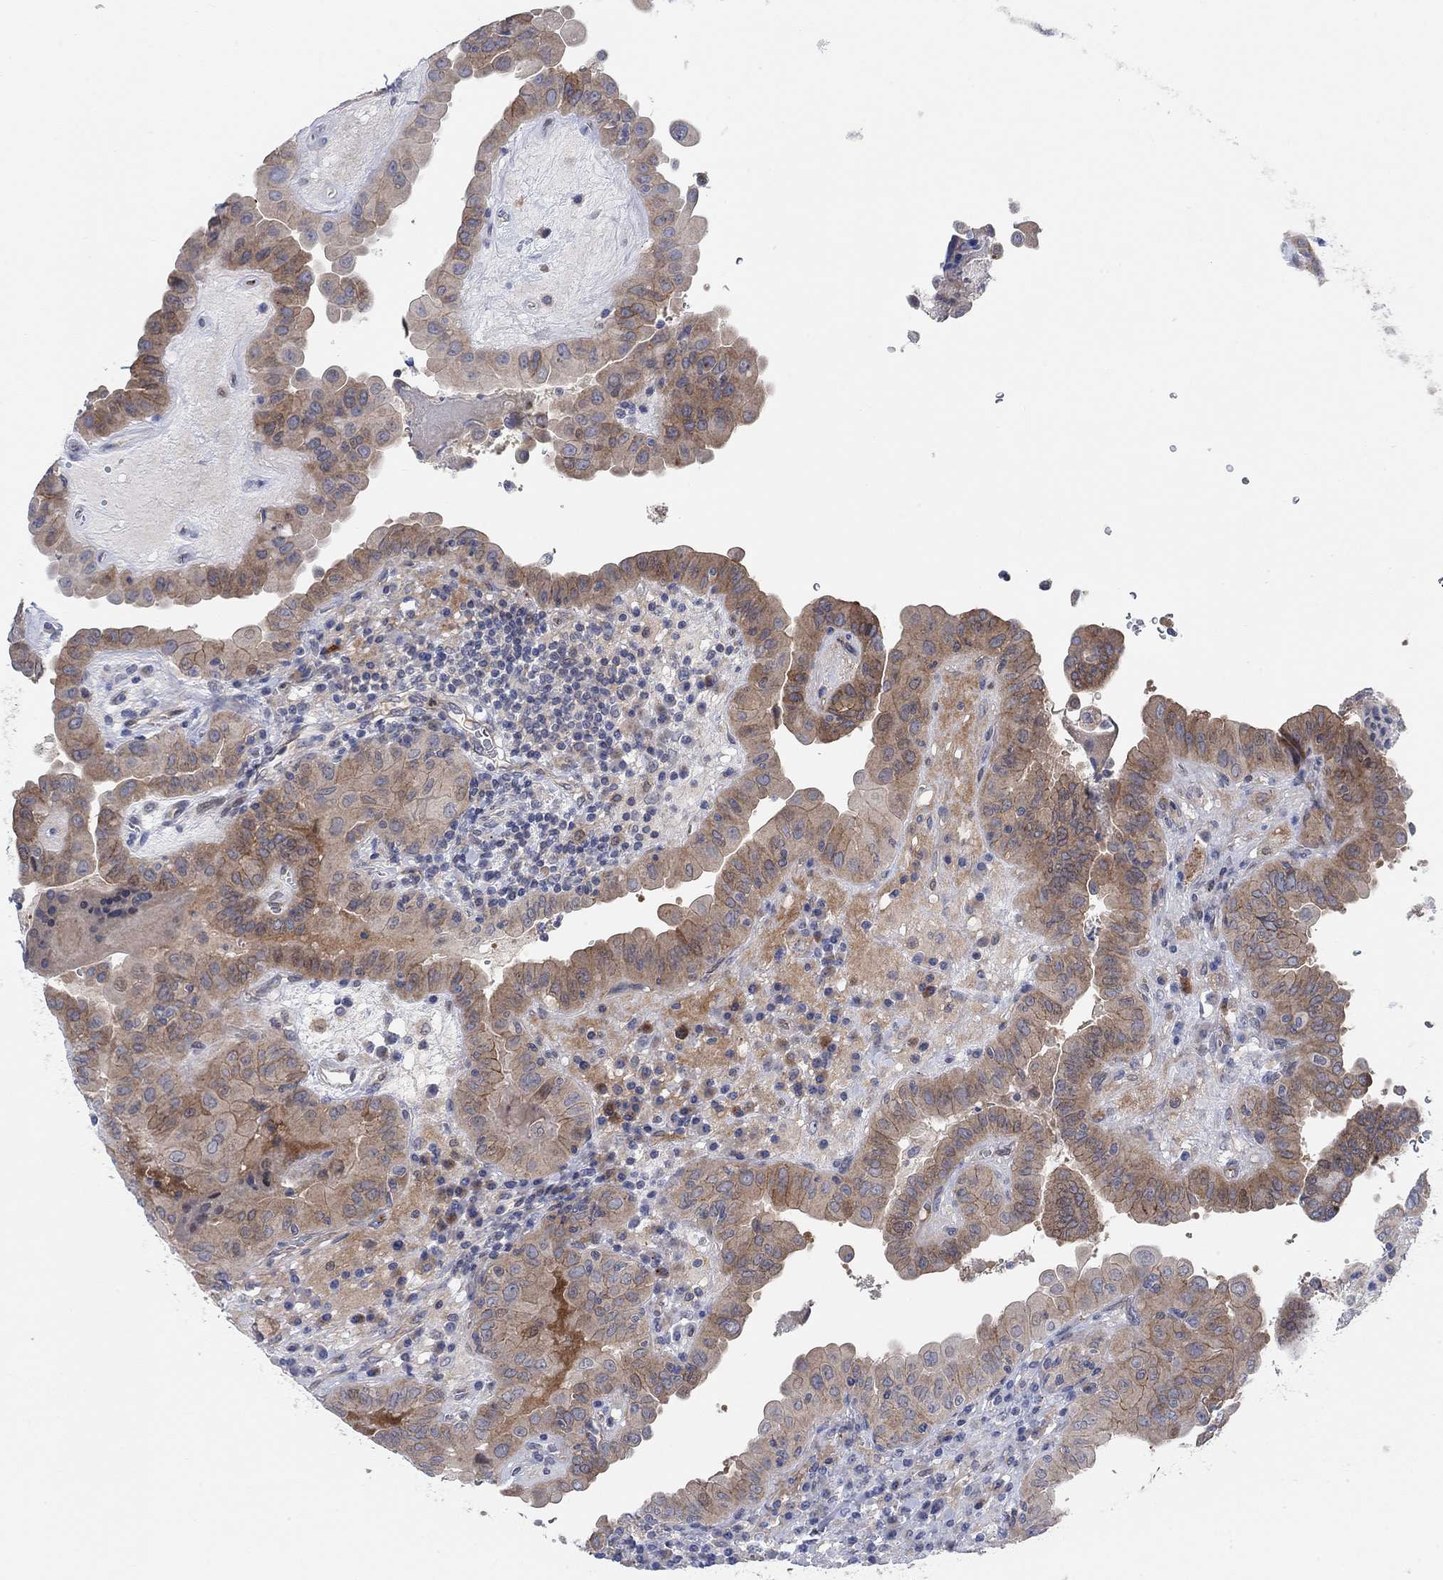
{"staining": {"intensity": "moderate", "quantity": "25%-75%", "location": "cytoplasmic/membranous"}, "tissue": "thyroid cancer", "cell_type": "Tumor cells", "image_type": "cancer", "snomed": [{"axis": "morphology", "description": "Papillary adenocarcinoma, NOS"}, {"axis": "topography", "description": "Thyroid gland"}], "caption": "A high-resolution photomicrograph shows IHC staining of papillary adenocarcinoma (thyroid), which displays moderate cytoplasmic/membranous staining in approximately 25%-75% of tumor cells. (brown staining indicates protein expression, while blue staining denotes nuclei).", "gene": "PMFBP1", "patient": {"sex": "female", "age": 37}}